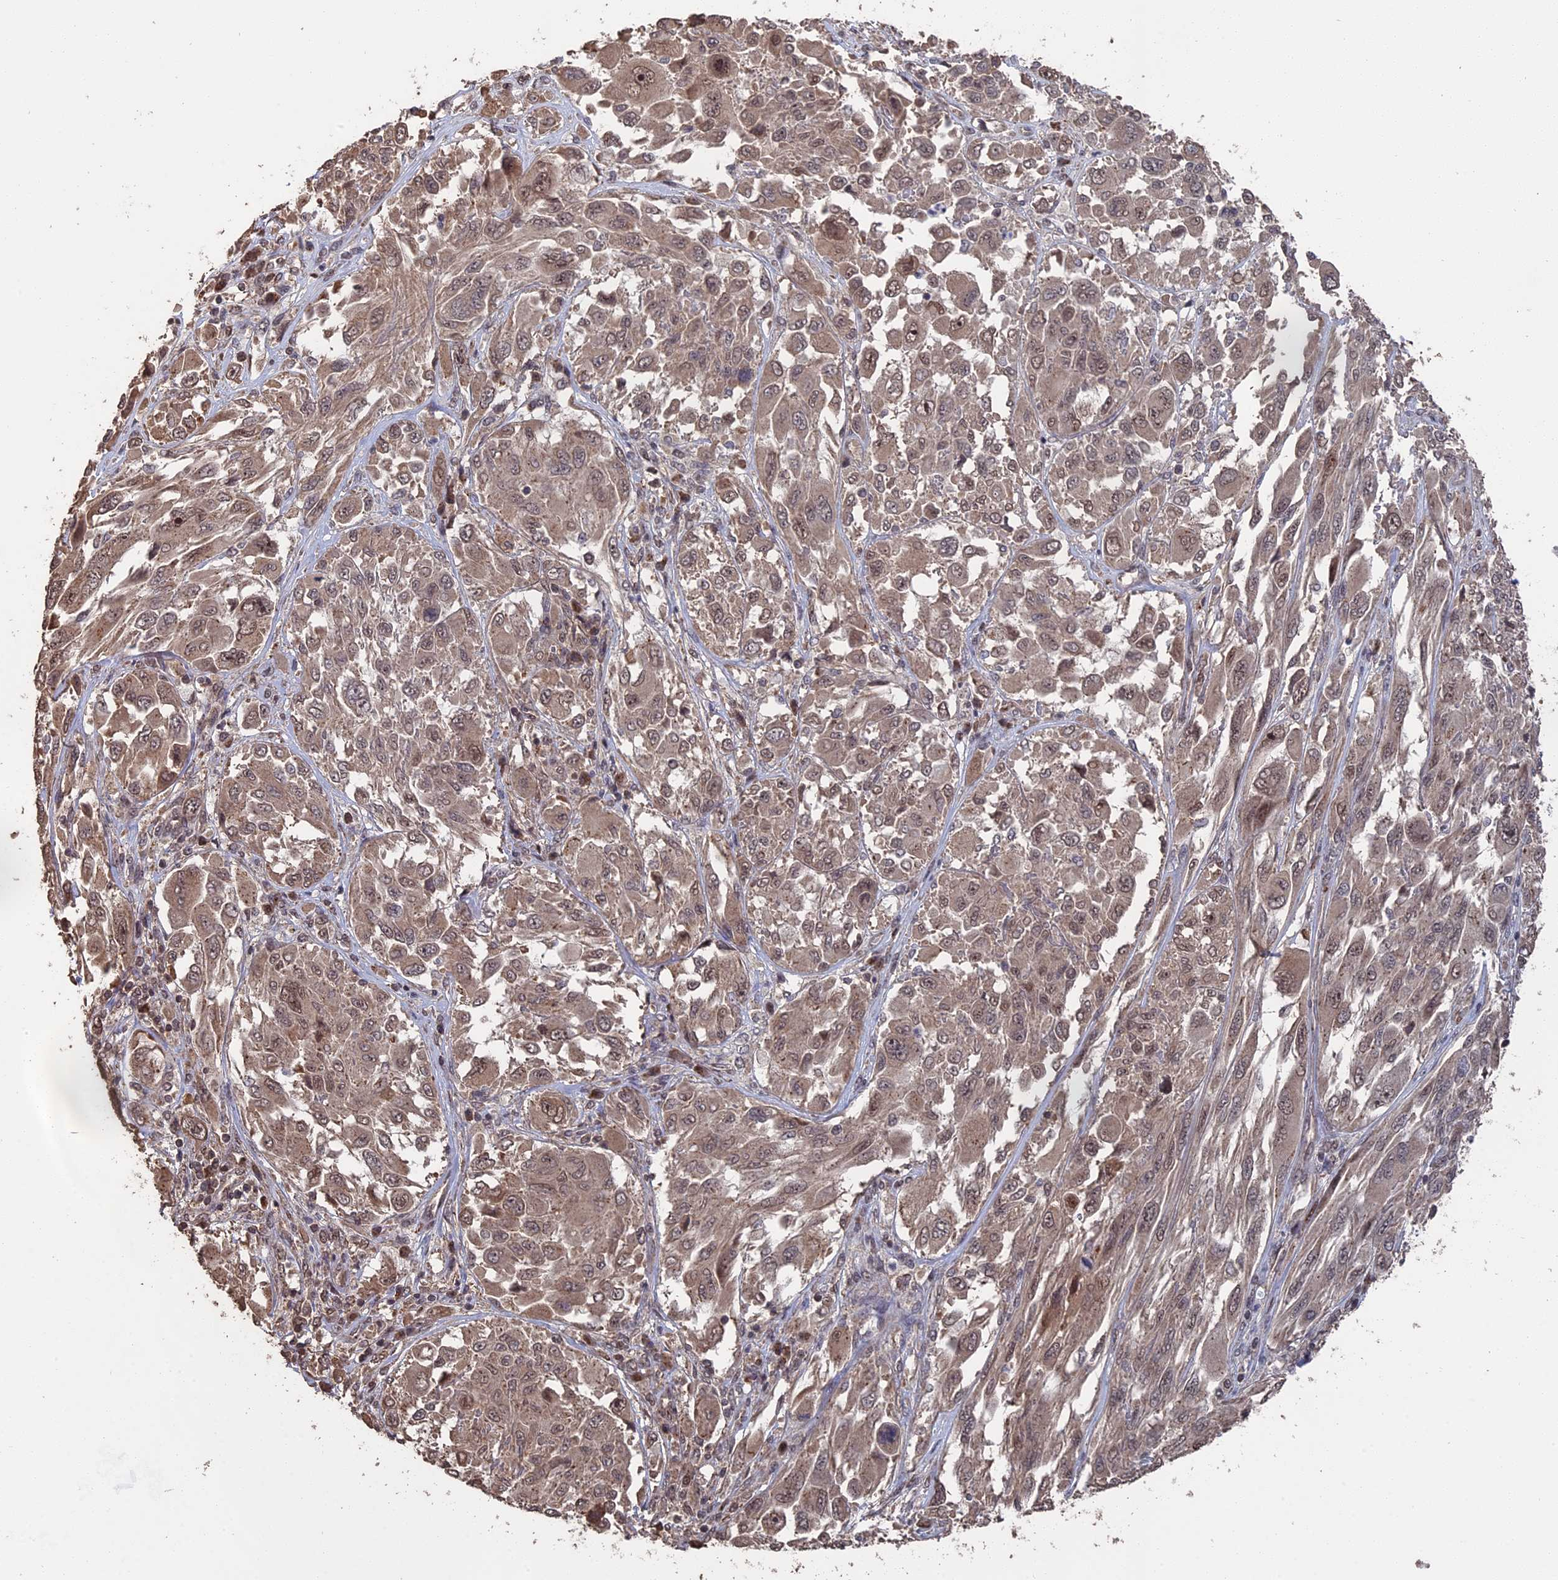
{"staining": {"intensity": "weak", "quantity": "25%-75%", "location": "nuclear"}, "tissue": "melanoma", "cell_type": "Tumor cells", "image_type": "cancer", "snomed": [{"axis": "morphology", "description": "Malignant melanoma, NOS"}, {"axis": "topography", "description": "Skin"}], "caption": "Immunohistochemistry micrograph of neoplastic tissue: melanoma stained using immunohistochemistry reveals low levels of weak protein expression localized specifically in the nuclear of tumor cells, appearing as a nuclear brown color.", "gene": "MYBL2", "patient": {"sex": "female", "age": 91}}